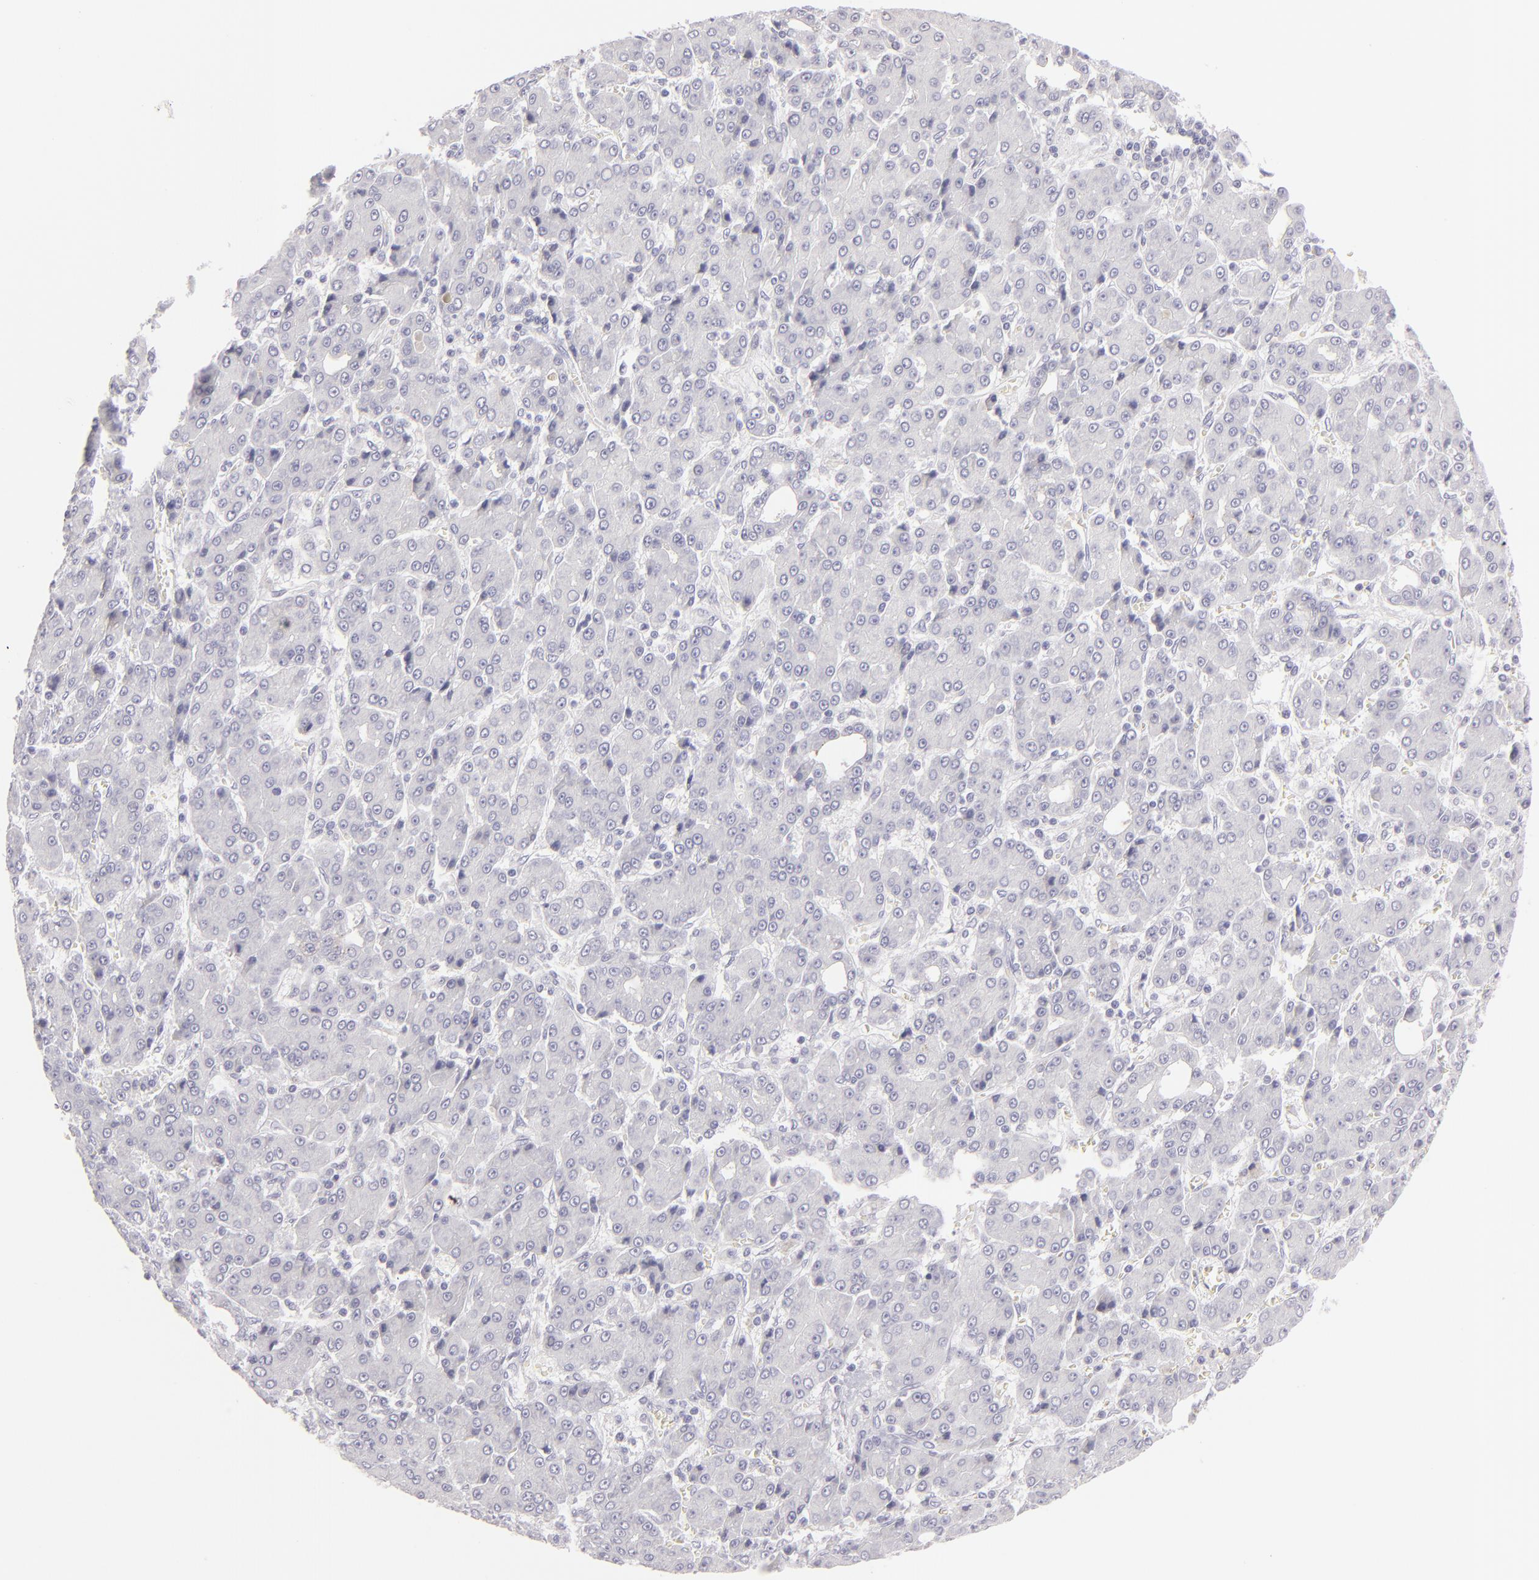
{"staining": {"intensity": "negative", "quantity": "none", "location": "none"}, "tissue": "liver cancer", "cell_type": "Tumor cells", "image_type": "cancer", "snomed": [{"axis": "morphology", "description": "Carcinoma, Hepatocellular, NOS"}, {"axis": "topography", "description": "Liver"}], "caption": "The image reveals no significant expression in tumor cells of liver cancer.", "gene": "CLDN4", "patient": {"sex": "male", "age": 69}}